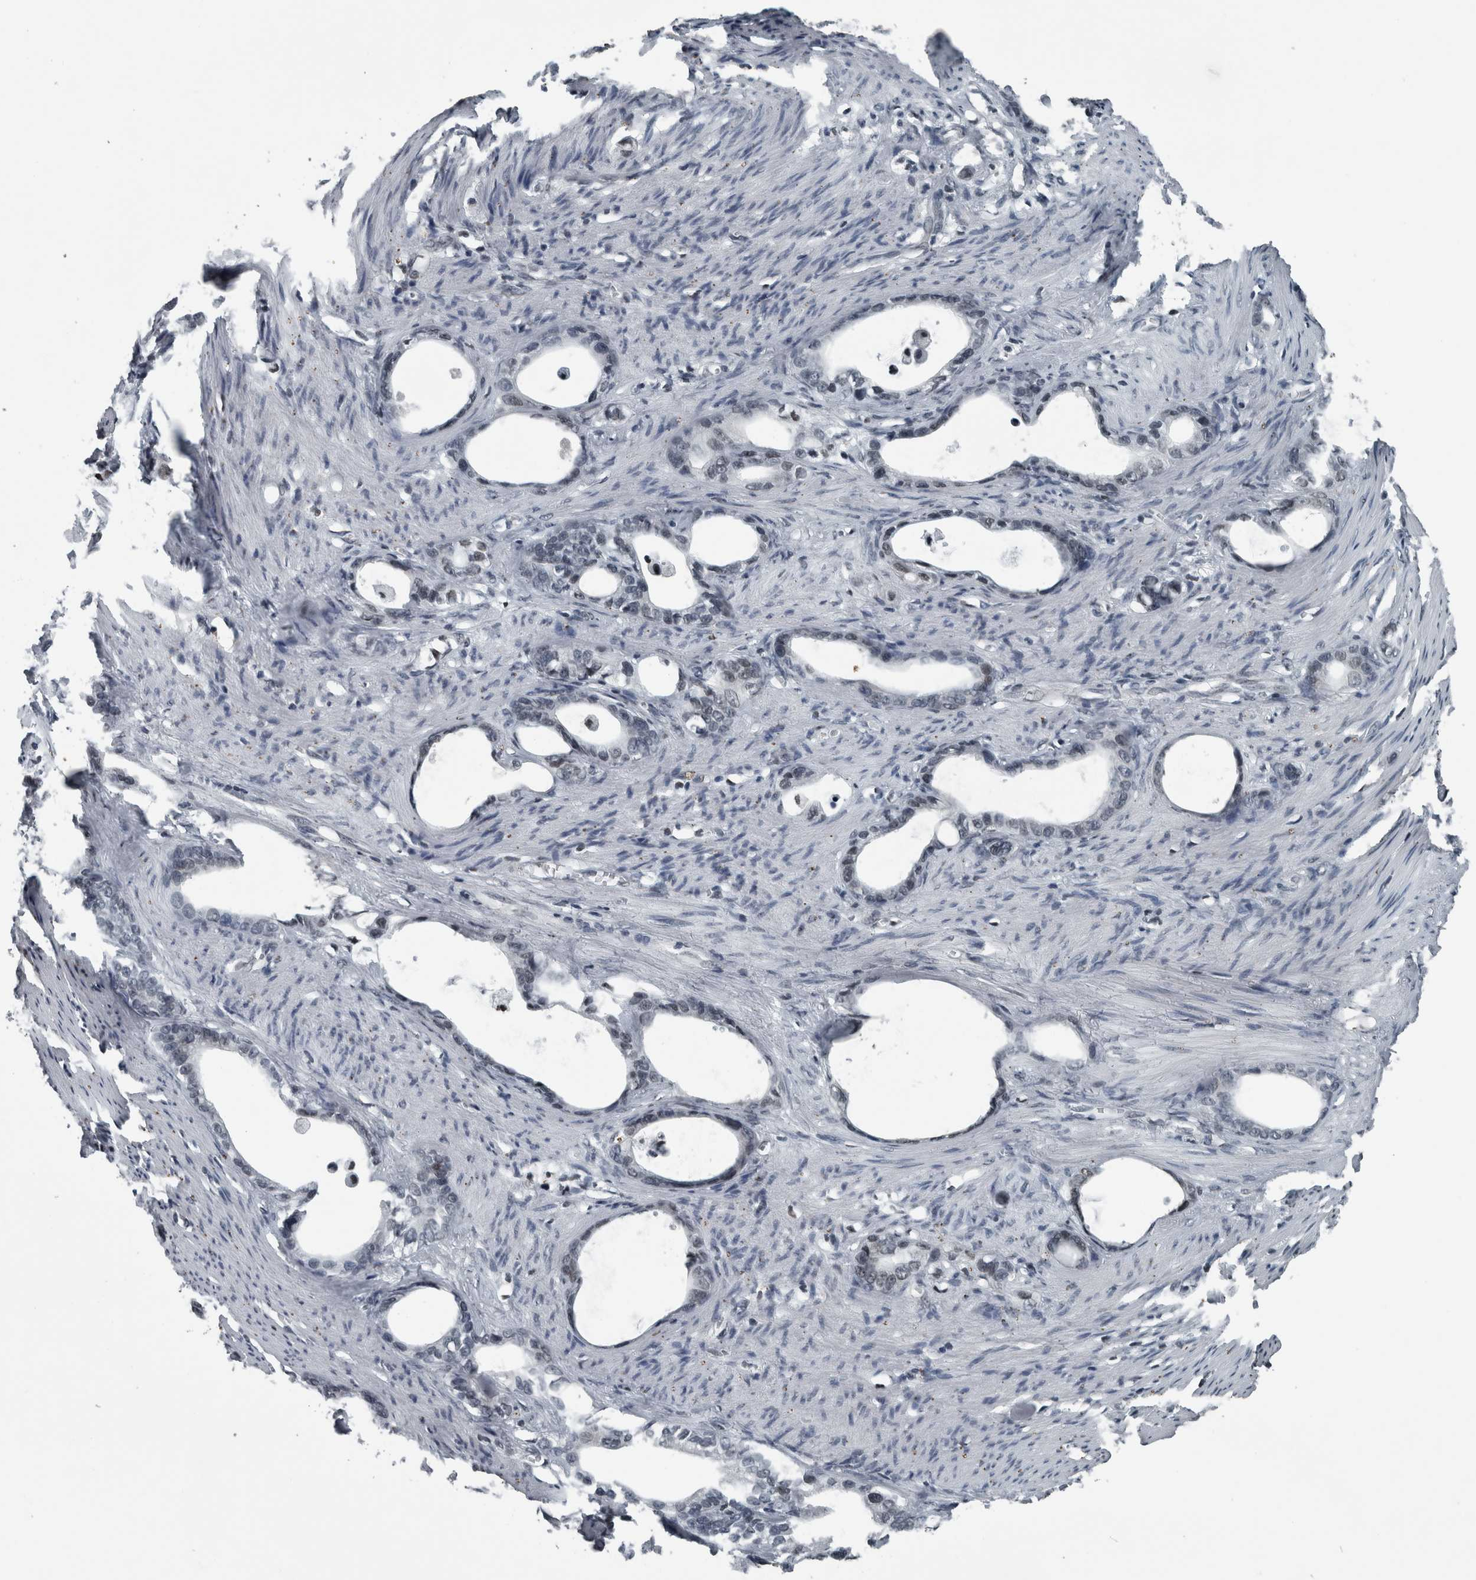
{"staining": {"intensity": "negative", "quantity": "none", "location": "none"}, "tissue": "stomach cancer", "cell_type": "Tumor cells", "image_type": "cancer", "snomed": [{"axis": "morphology", "description": "Adenocarcinoma, NOS"}, {"axis": "topography", "description": "Stomach"}], "caption": "Immunohistochemical staining of human stomach cancer demonstrates no significant staining in tumor cells.", "gene": "UNC50", "patient": {"sex": "female", "age": 75}}